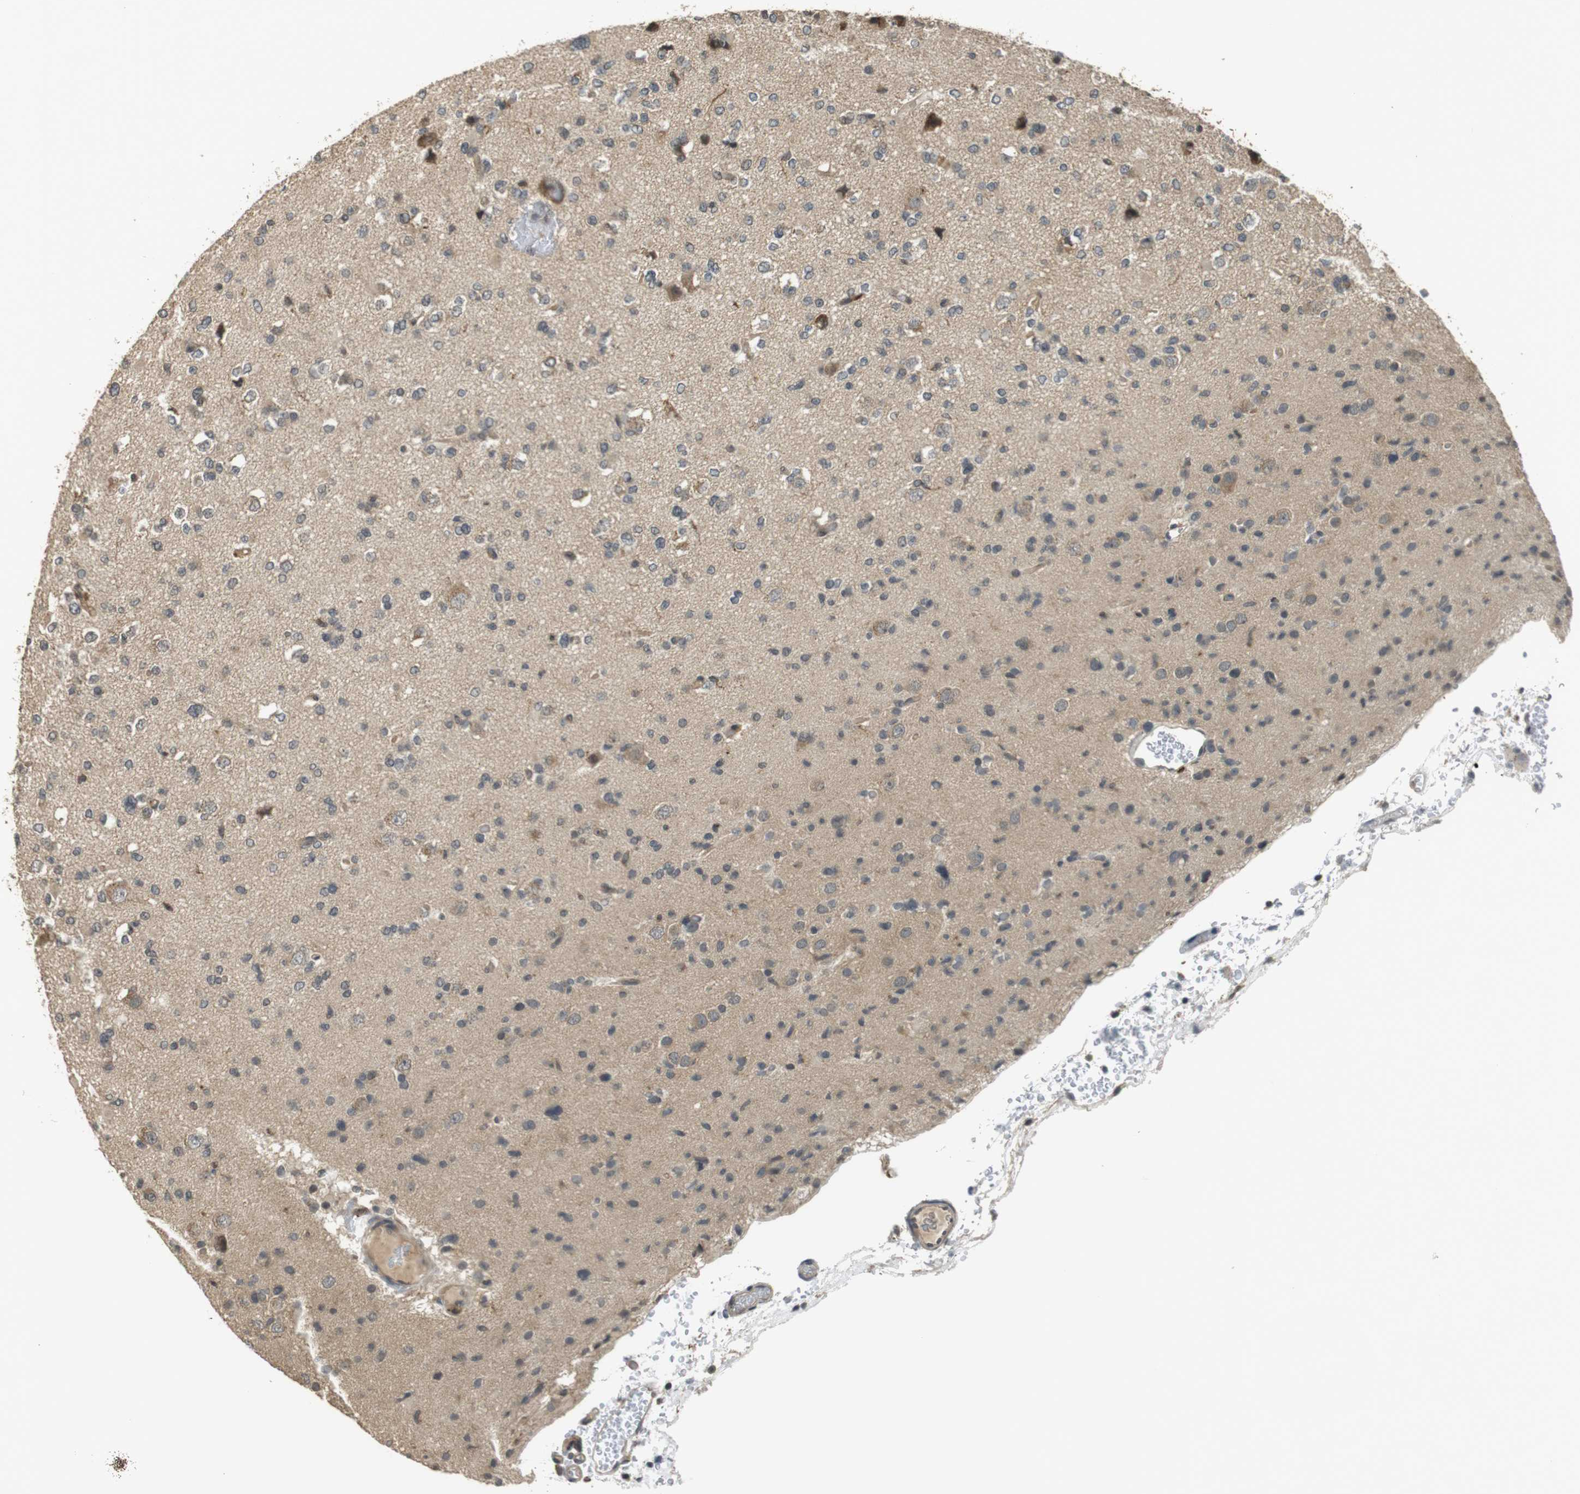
{"staining": {"intensity": "weak", "quantity": "25%-75%", "location": "cytoplasmic/membranous"}, "tissue": "glioma", "cell_type": "Tumor cells", "image_type": "cancer", "snomed": [{"axis": "morphology", "description": "Glioma, malignant, Low grade"}, {"axis": "topography", "description": "Brain"}], "caption": "Glioma stained with a protein marker reveals weak staining in tumor cells.", "gene": "FZD10", "patient": {"sex": "female", "age": 22}}